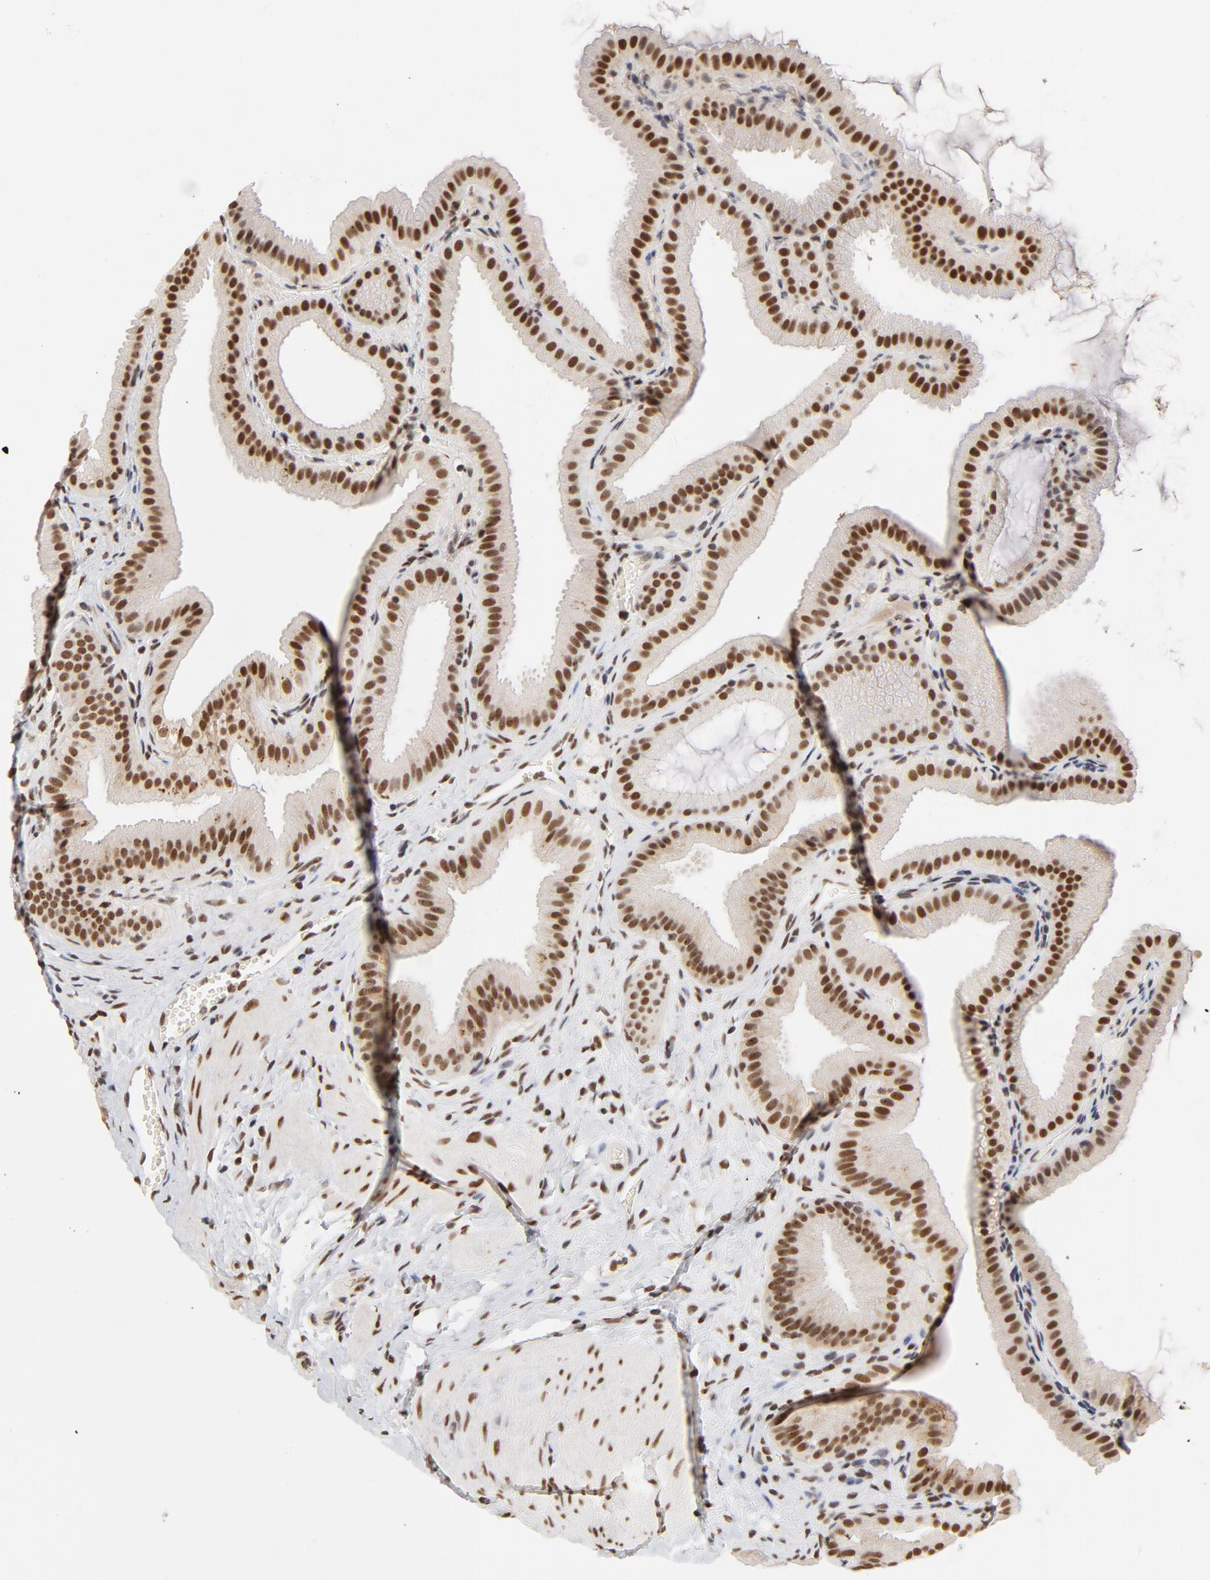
{"staining": {"intensity": "strong", "quantity": ">75%", "location": "nuclear"}, "tissue": "gallbladder", "cell_type": "Glandular cells", "image_type": "normal", "snomed": [{"axis": "morphology", "description": "Normal tissue, NOS"}, {"axis": "topography", "description": "Gallbladder"}], "caption": "An immunohistochemistry histopathology image of normal tissue is shown. Protein staining in brown labels strong nuclear positivity in gallbladder within glandular cells. (DAB = brown stain, brightfield microscopy at high magnification).", "gene": "TP53BP1", "patient": {"sex": "female", "age": 63}}